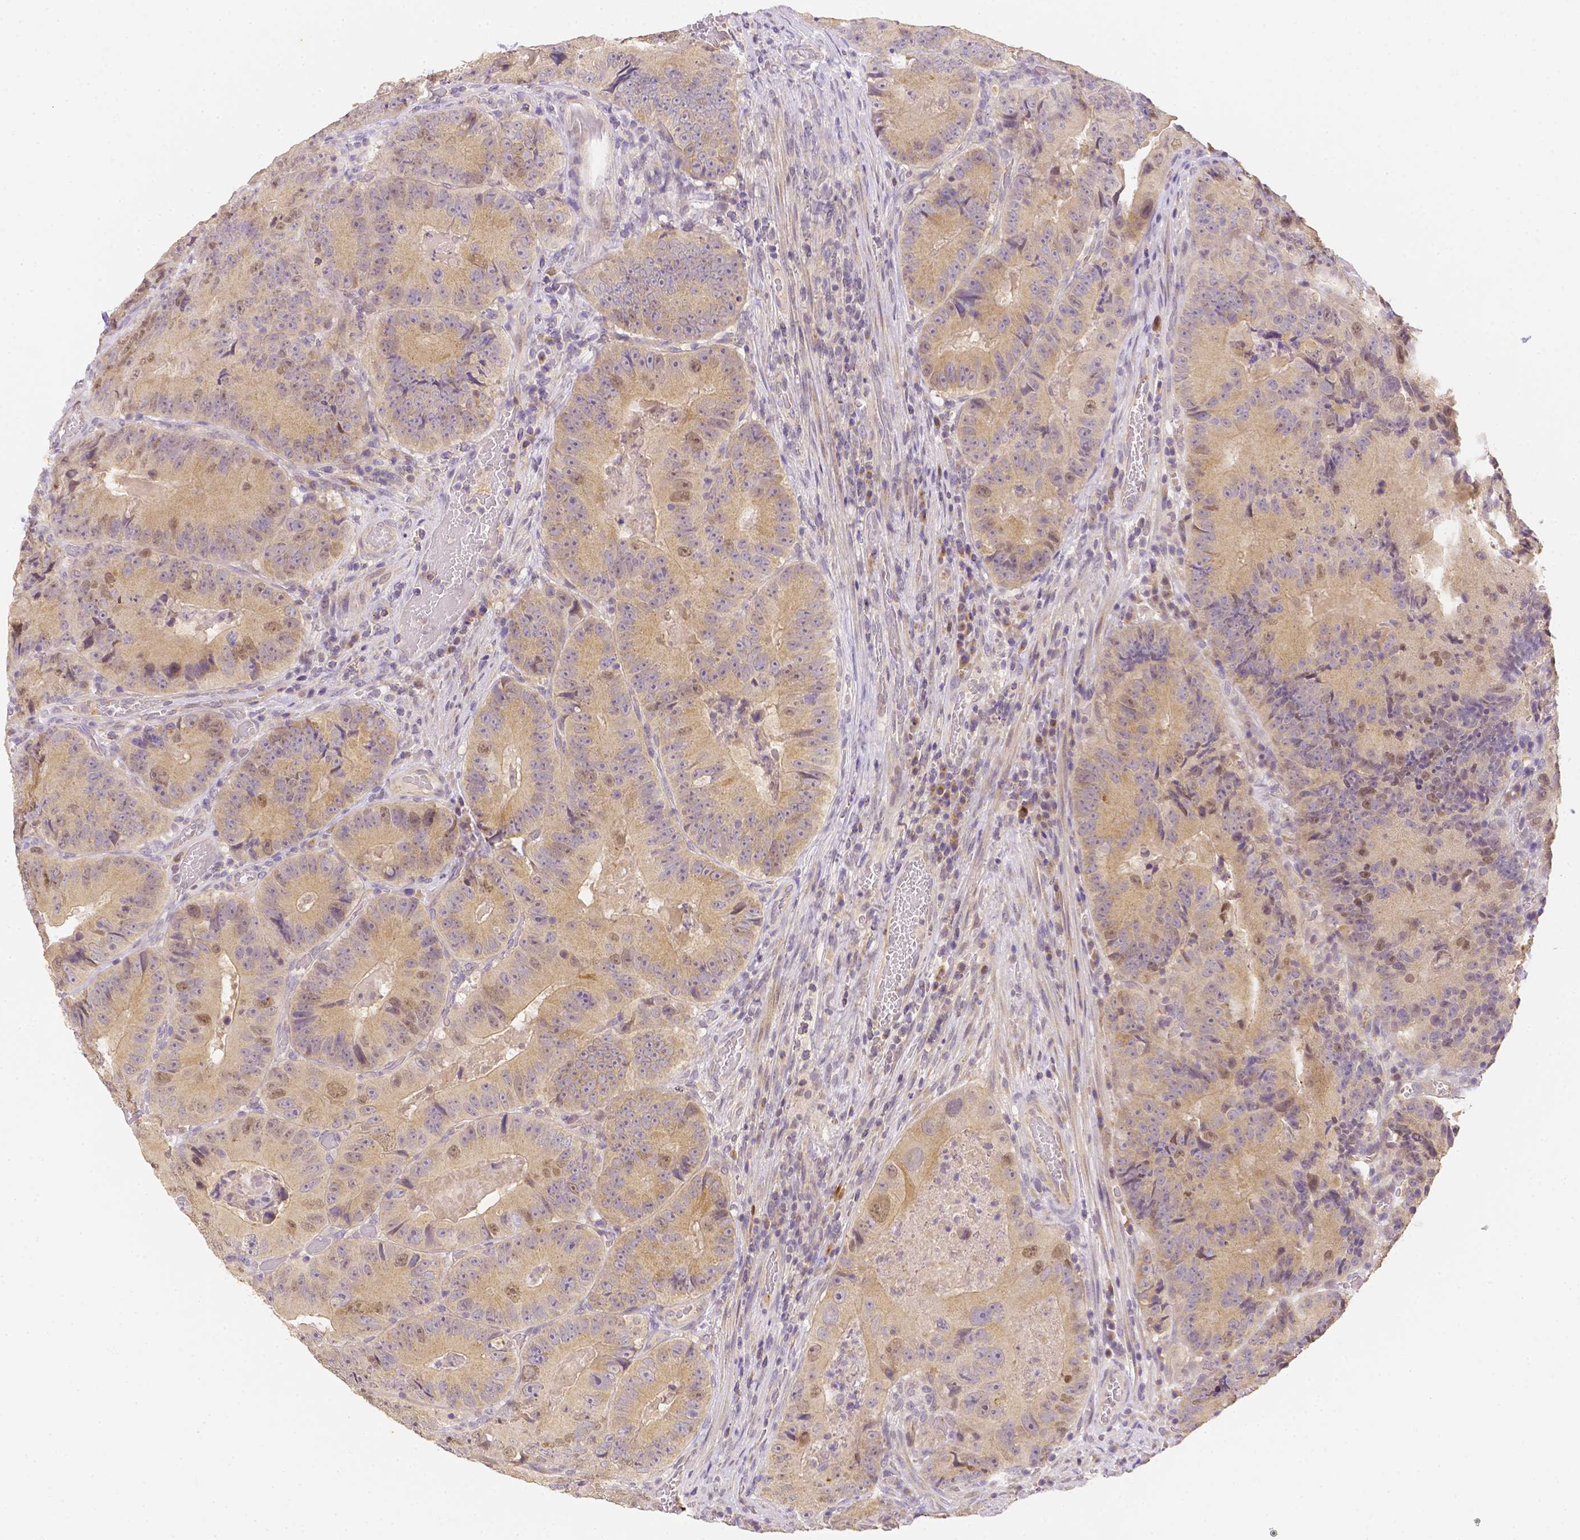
{"staining": {"intensity": "weak", "quantity": "25%-75%", "location": "cytoplasmic/membranous"}, "tissue": "colorectal cancer", "cell_type": "Tumor cells", "image_type": "cancer", "snomed": [{"axis": "morphology", "description": "Adenocarcinoma, NOS"}, {"axis": "topography", "description": "Colon"}], "caption": "Colorectal cancer (adenocarcinoma) was stained to show a protein in brown. There is low levels of weak cytoplasmic/membranous expression in approximately 25%-75% of tumor cells.", "gene": "C10orf67", "patient": {"sex": "female", "age": 86}}